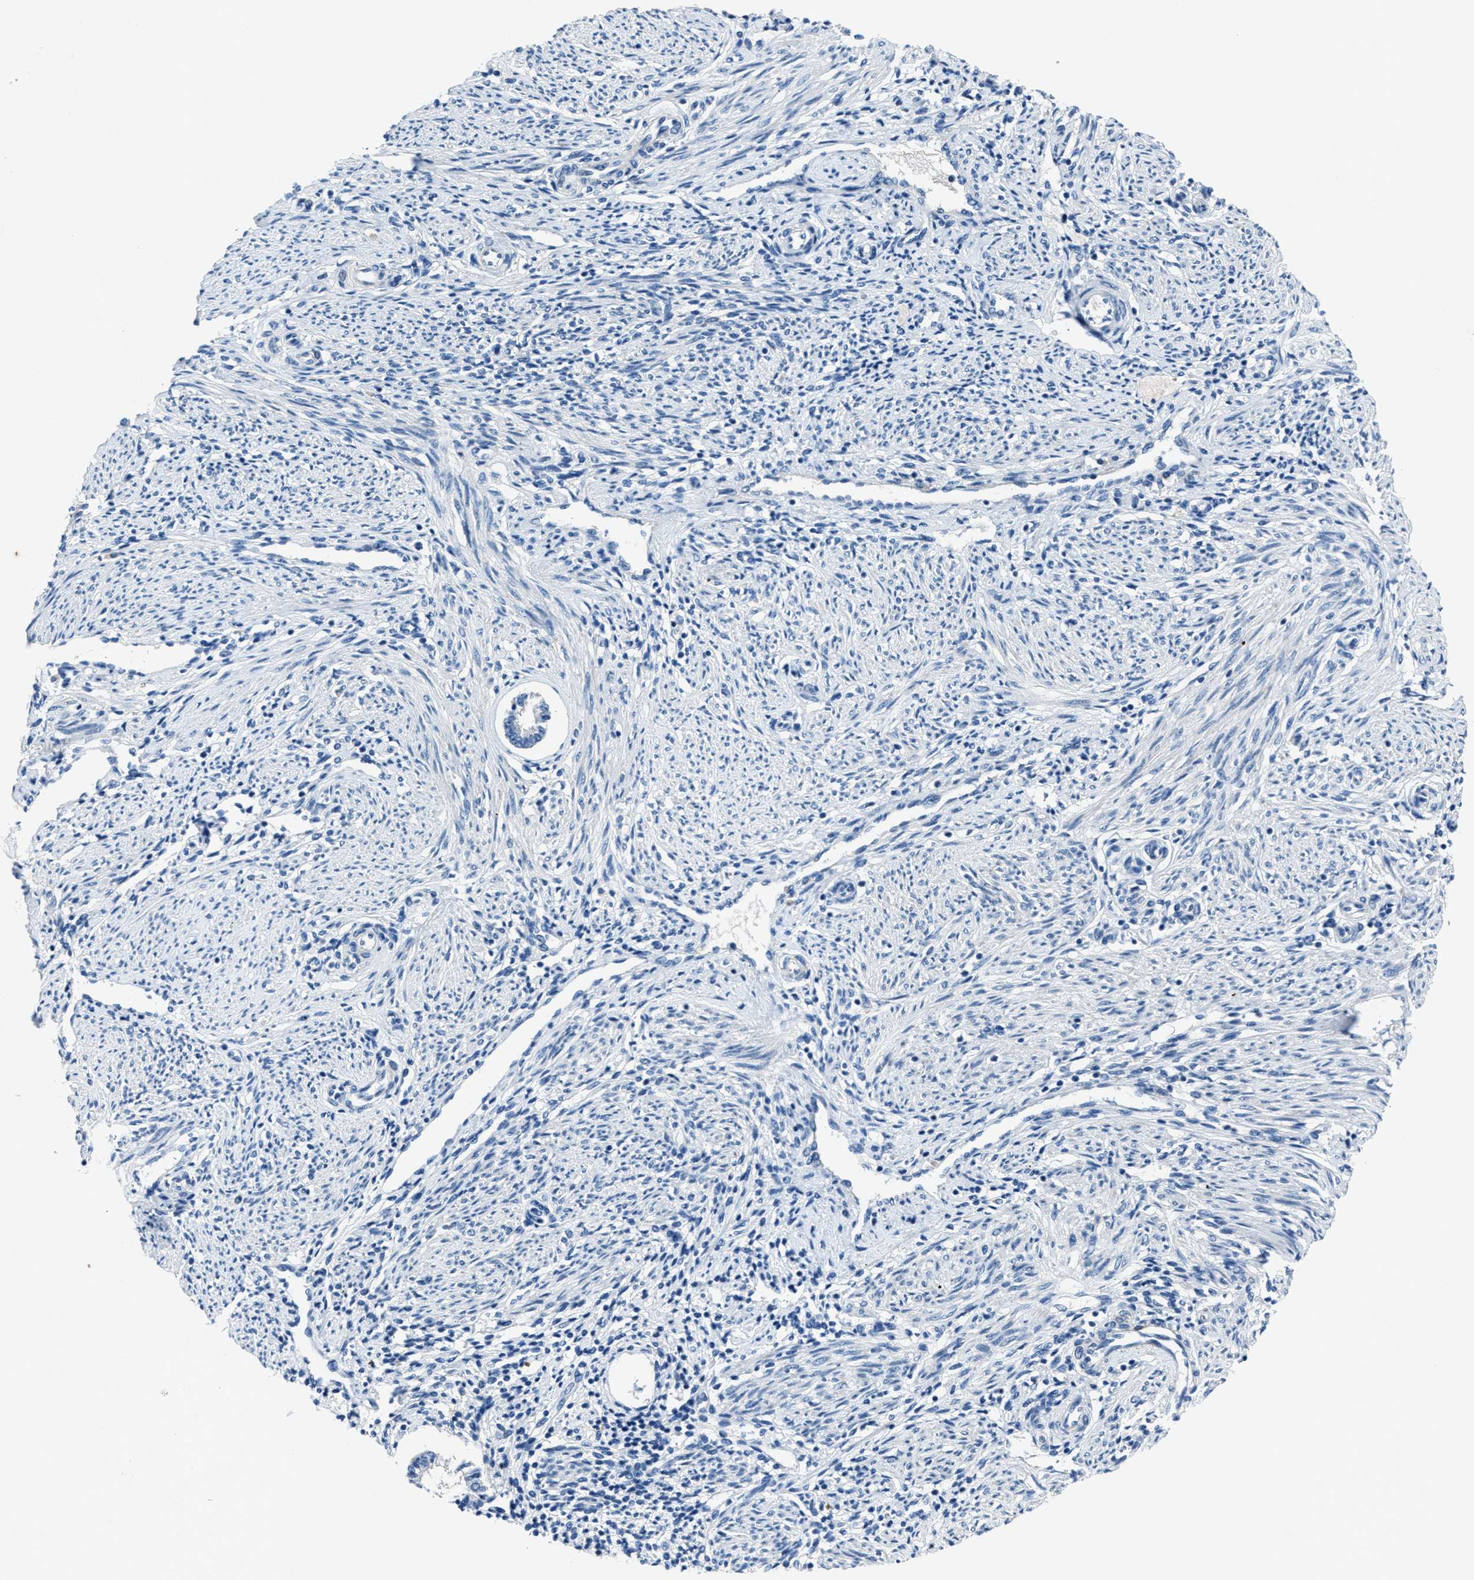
{"staining": {"intensity": "negative", "quantity": "none", "location": "none"}, "tissue": "endometrium", "cell_type": "Cells in endometrial stroma", "image_type": "normal", "snomed": [{"axis": "morphology", "description": "Normal tissue, NOS"}, {"axis": "topography", "description": "Endometrium"}], "caption": "Protein analysis of normal endometrium shows no significant positivity in cells in endometrial stroma.", "gene": "ADAM2", "patient": {"sex": "female", "age": 42}}